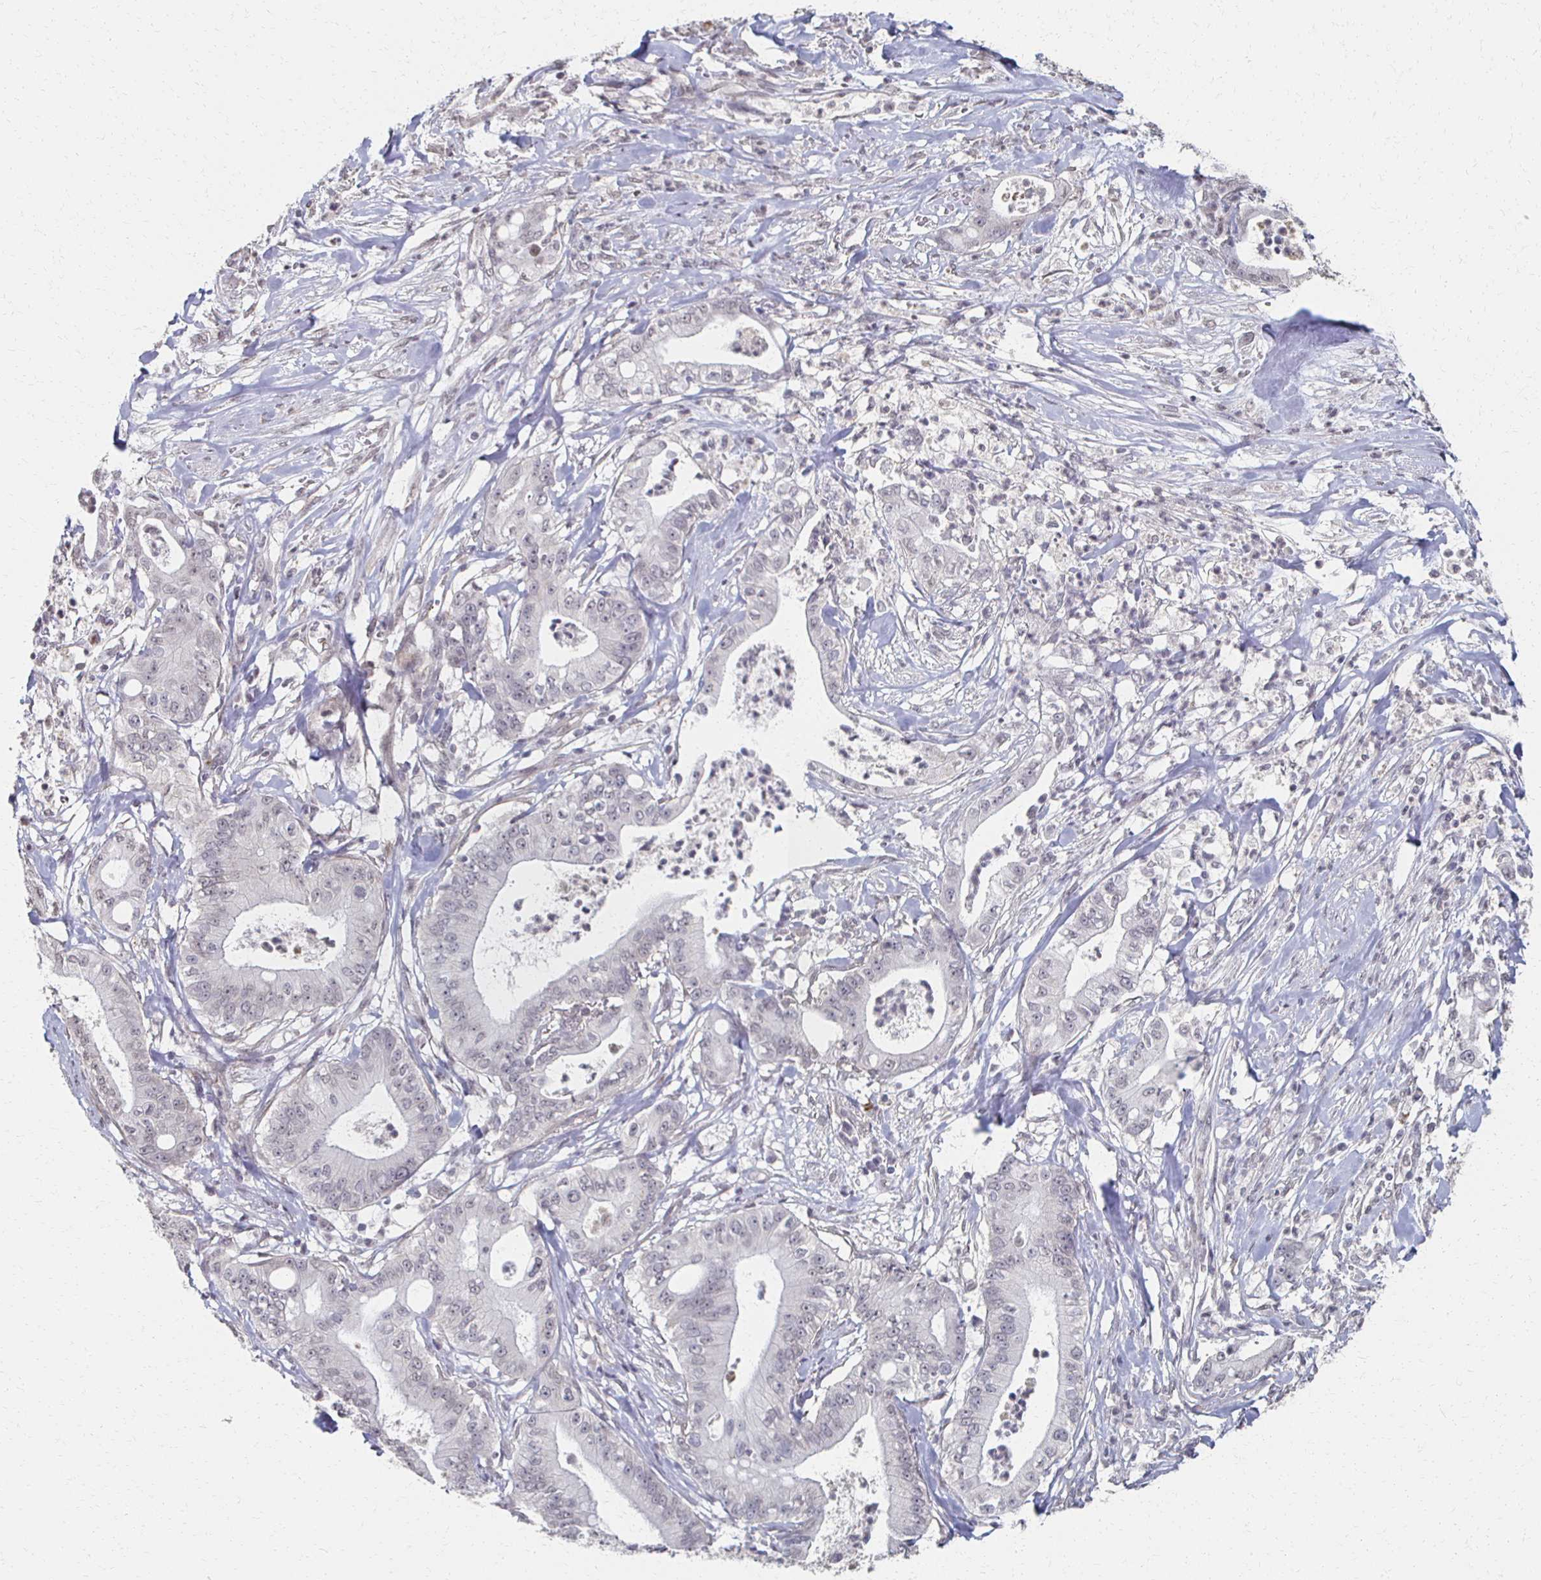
{"staining": {"intensity": "negative", "quantity": "none", "location": "none"}, "tissue": "pancreatic cancer", "cell_type": "Tumor cells", "image_type": "cancer", "snomed": [{"axis": "morphology", "description": "Adenocarcinoma, NOS"}, {"axis": "topography", "description": "Pancreas"}], "caption": "An image of pancreatic cancer stained for a protein reveals no brown staining in tumor cells.", "gene": "DAB1", "patient": {"sex": "male", "age": 71}}